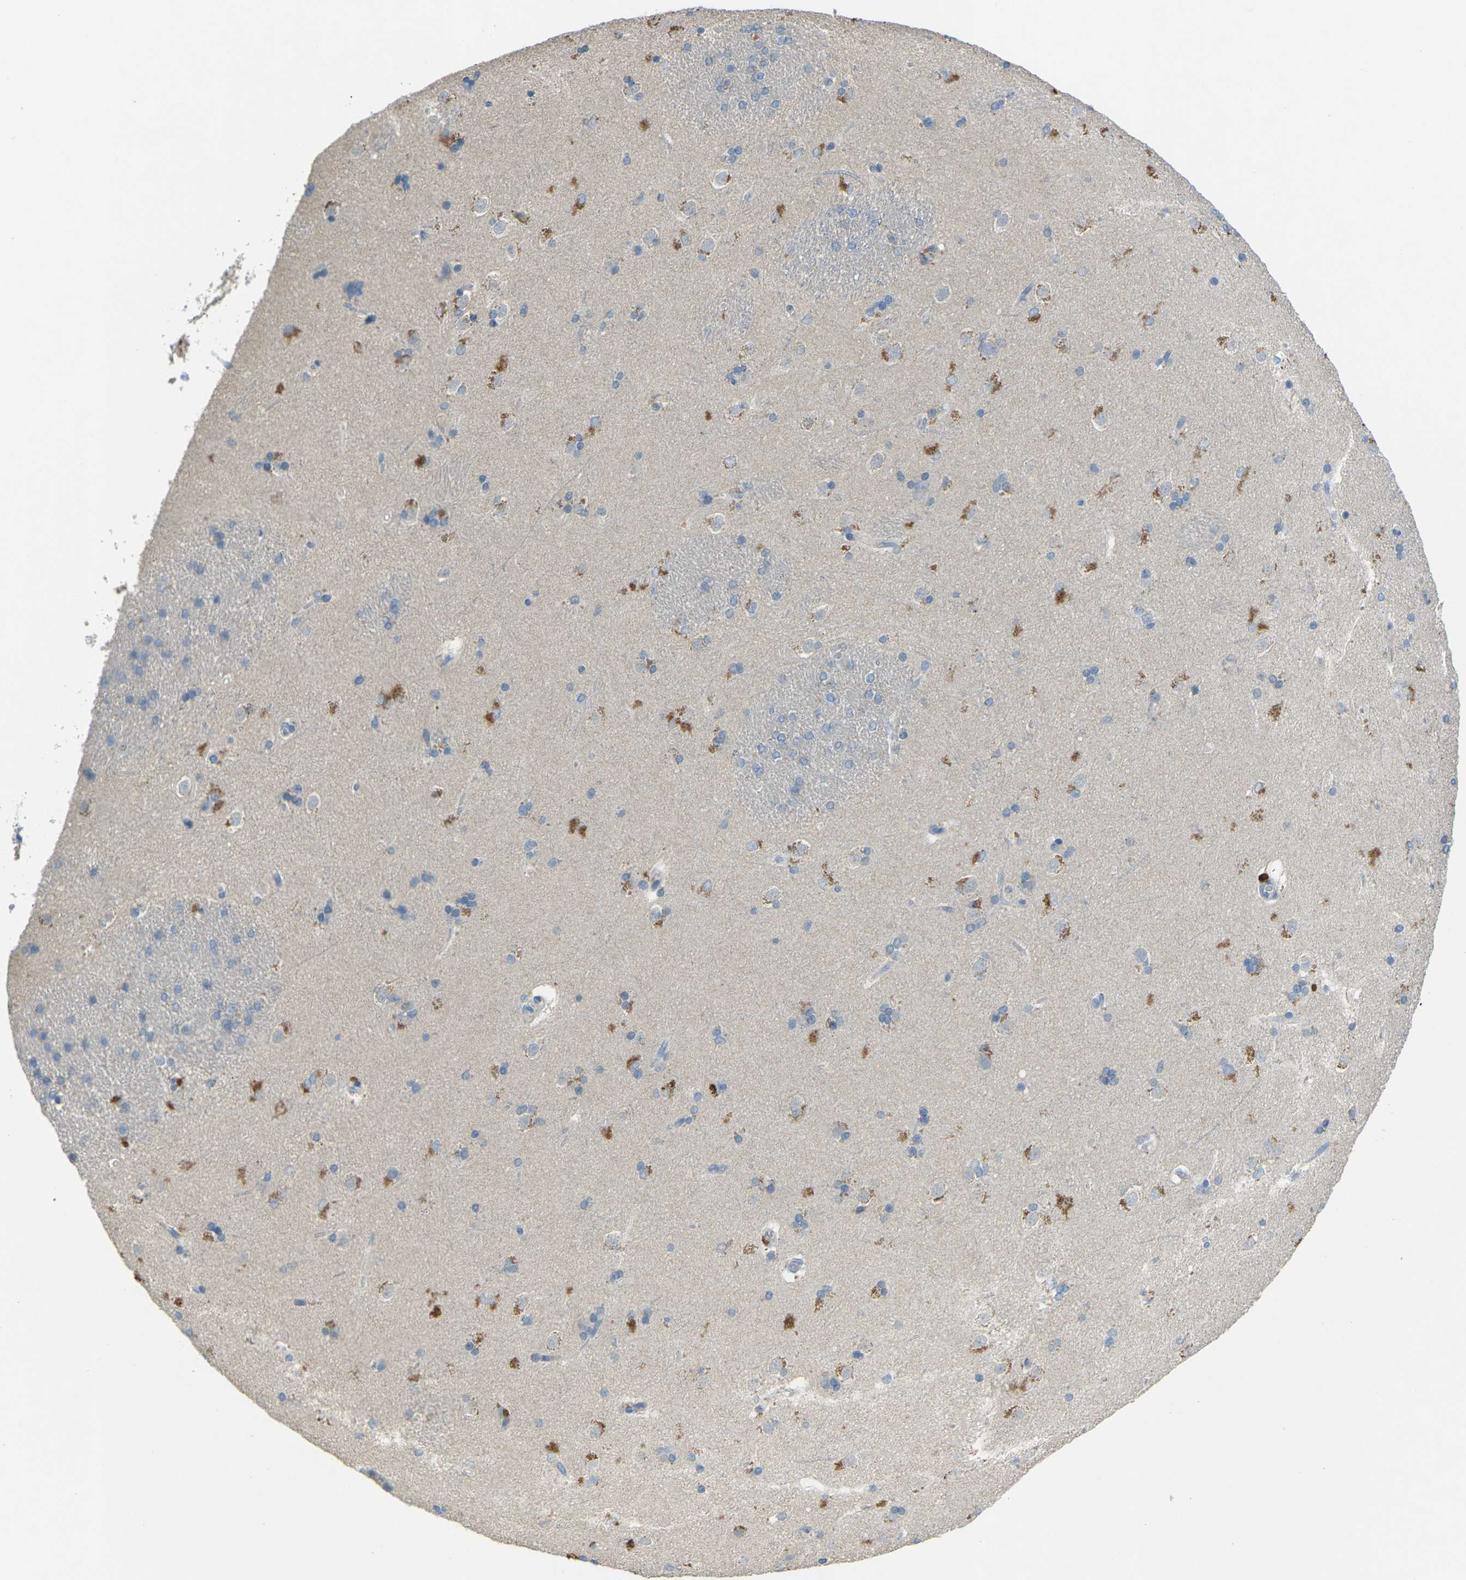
{"staining": {"intensity": "weak", "quantity": "<25%", "location": "cytoplasmic/membranous"}, "tissue": "caudate", "cell_type": "Glial cells", "image_type": "normal", "snomed": [{"axis": "morphology", "description": "Normal tissue, NOS"}, {"axis": "topography", "description": "Lateral ventricle wall"}], "caption": "IHC micrograph of normal caudate: human caudate stained with DAB (3,3'-diaminobenzidine) displays no significant protein positivity in glial cells.", "gene": "CD19", "patient": {"sex": "female", "age": 19}}